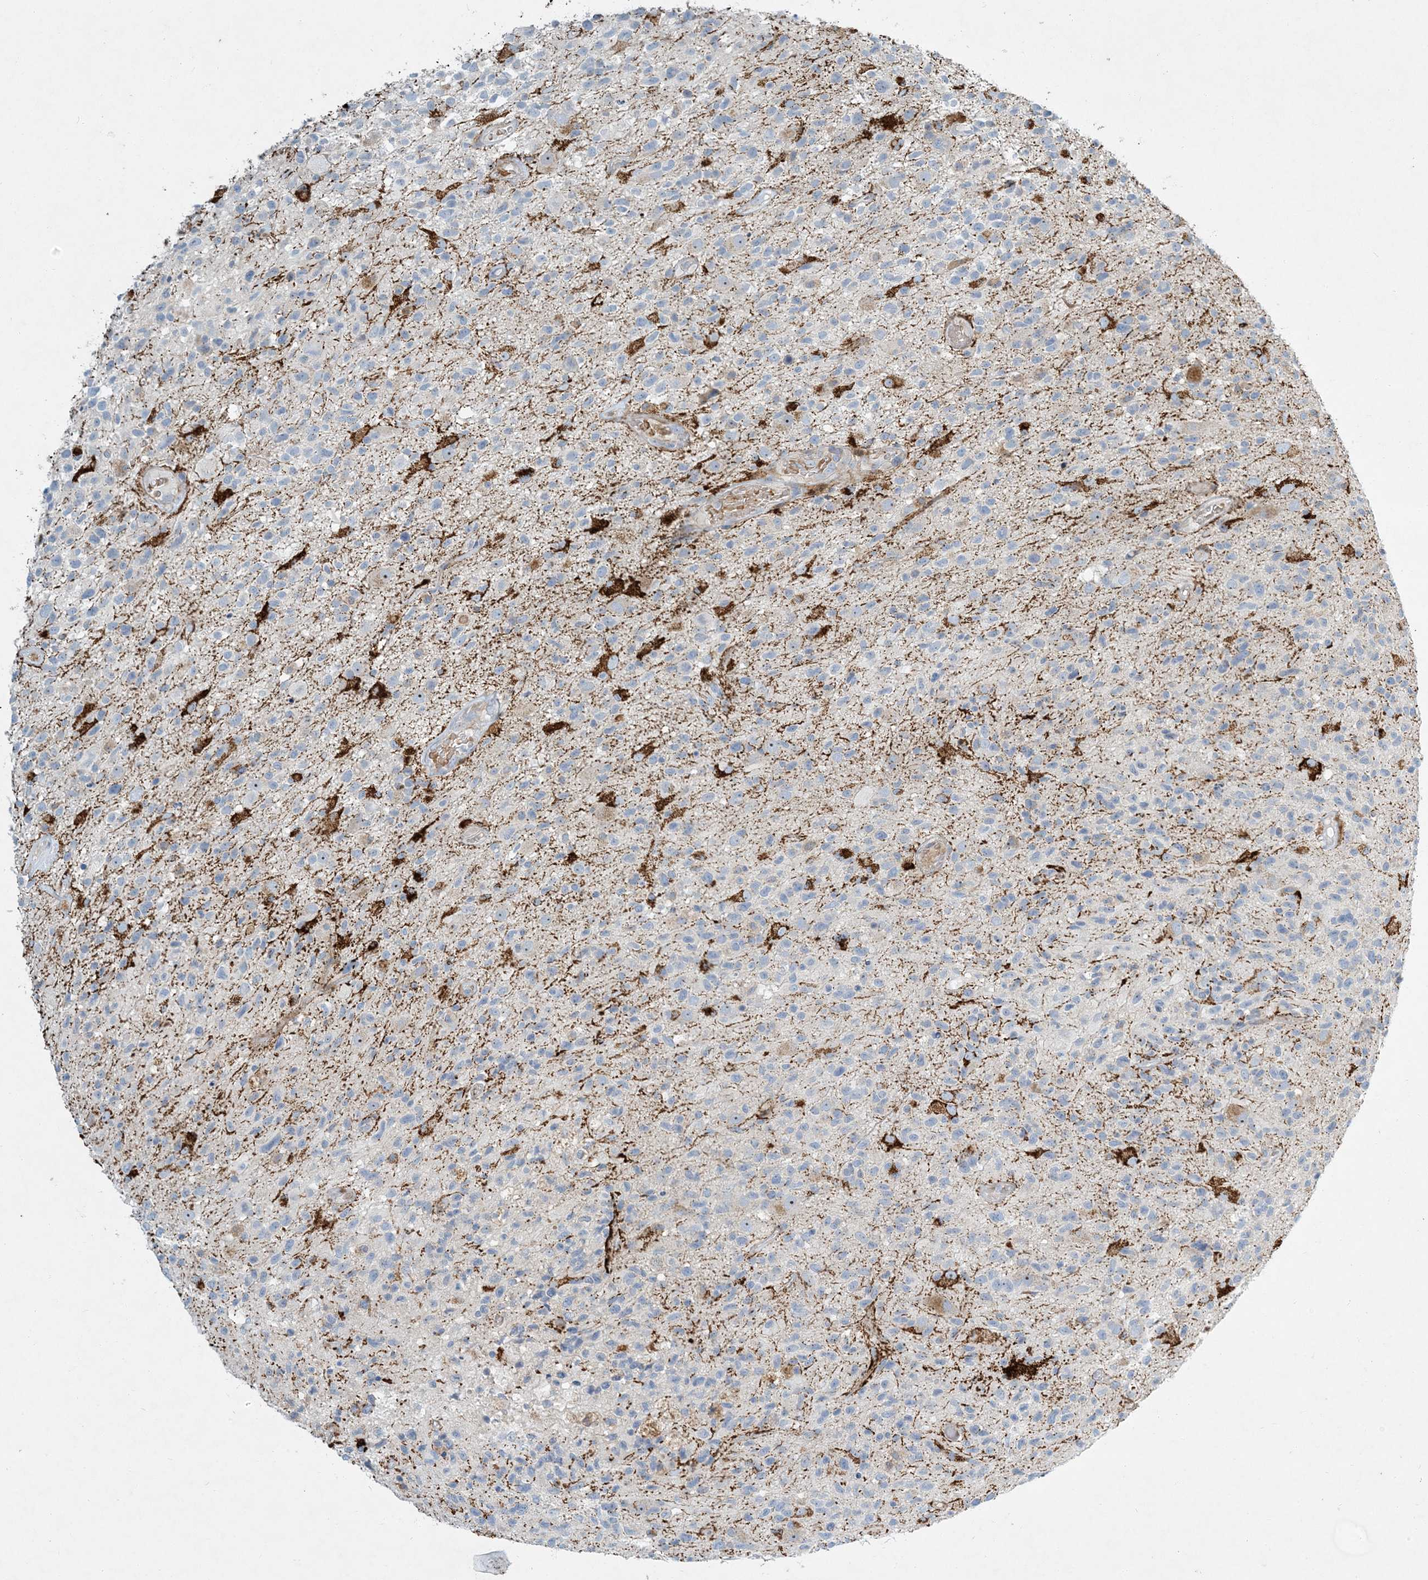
{"staining": {"intensity": "negative", "quantity": "none", "location": "none"}, "tissue": "glioma", "cell_type": "Tumor cells", "image_type": "cancer", "snomed": [{"axis": "morphology", "description": "Glioma, malignant, High grade"}, {"axis": "morphology", "description": "Glioblastoma, NOS"}, {"axis": "topography", "description": "Brain"}], "caption": "The IHC image has no significant positivity in tumor cells of glioma tissue. (DAB (3,3'-diaminobenzidine) immunohistochemistry, high magnification).", "gene": "LTN1", "patient": {"sex": "male", "age": 60}}